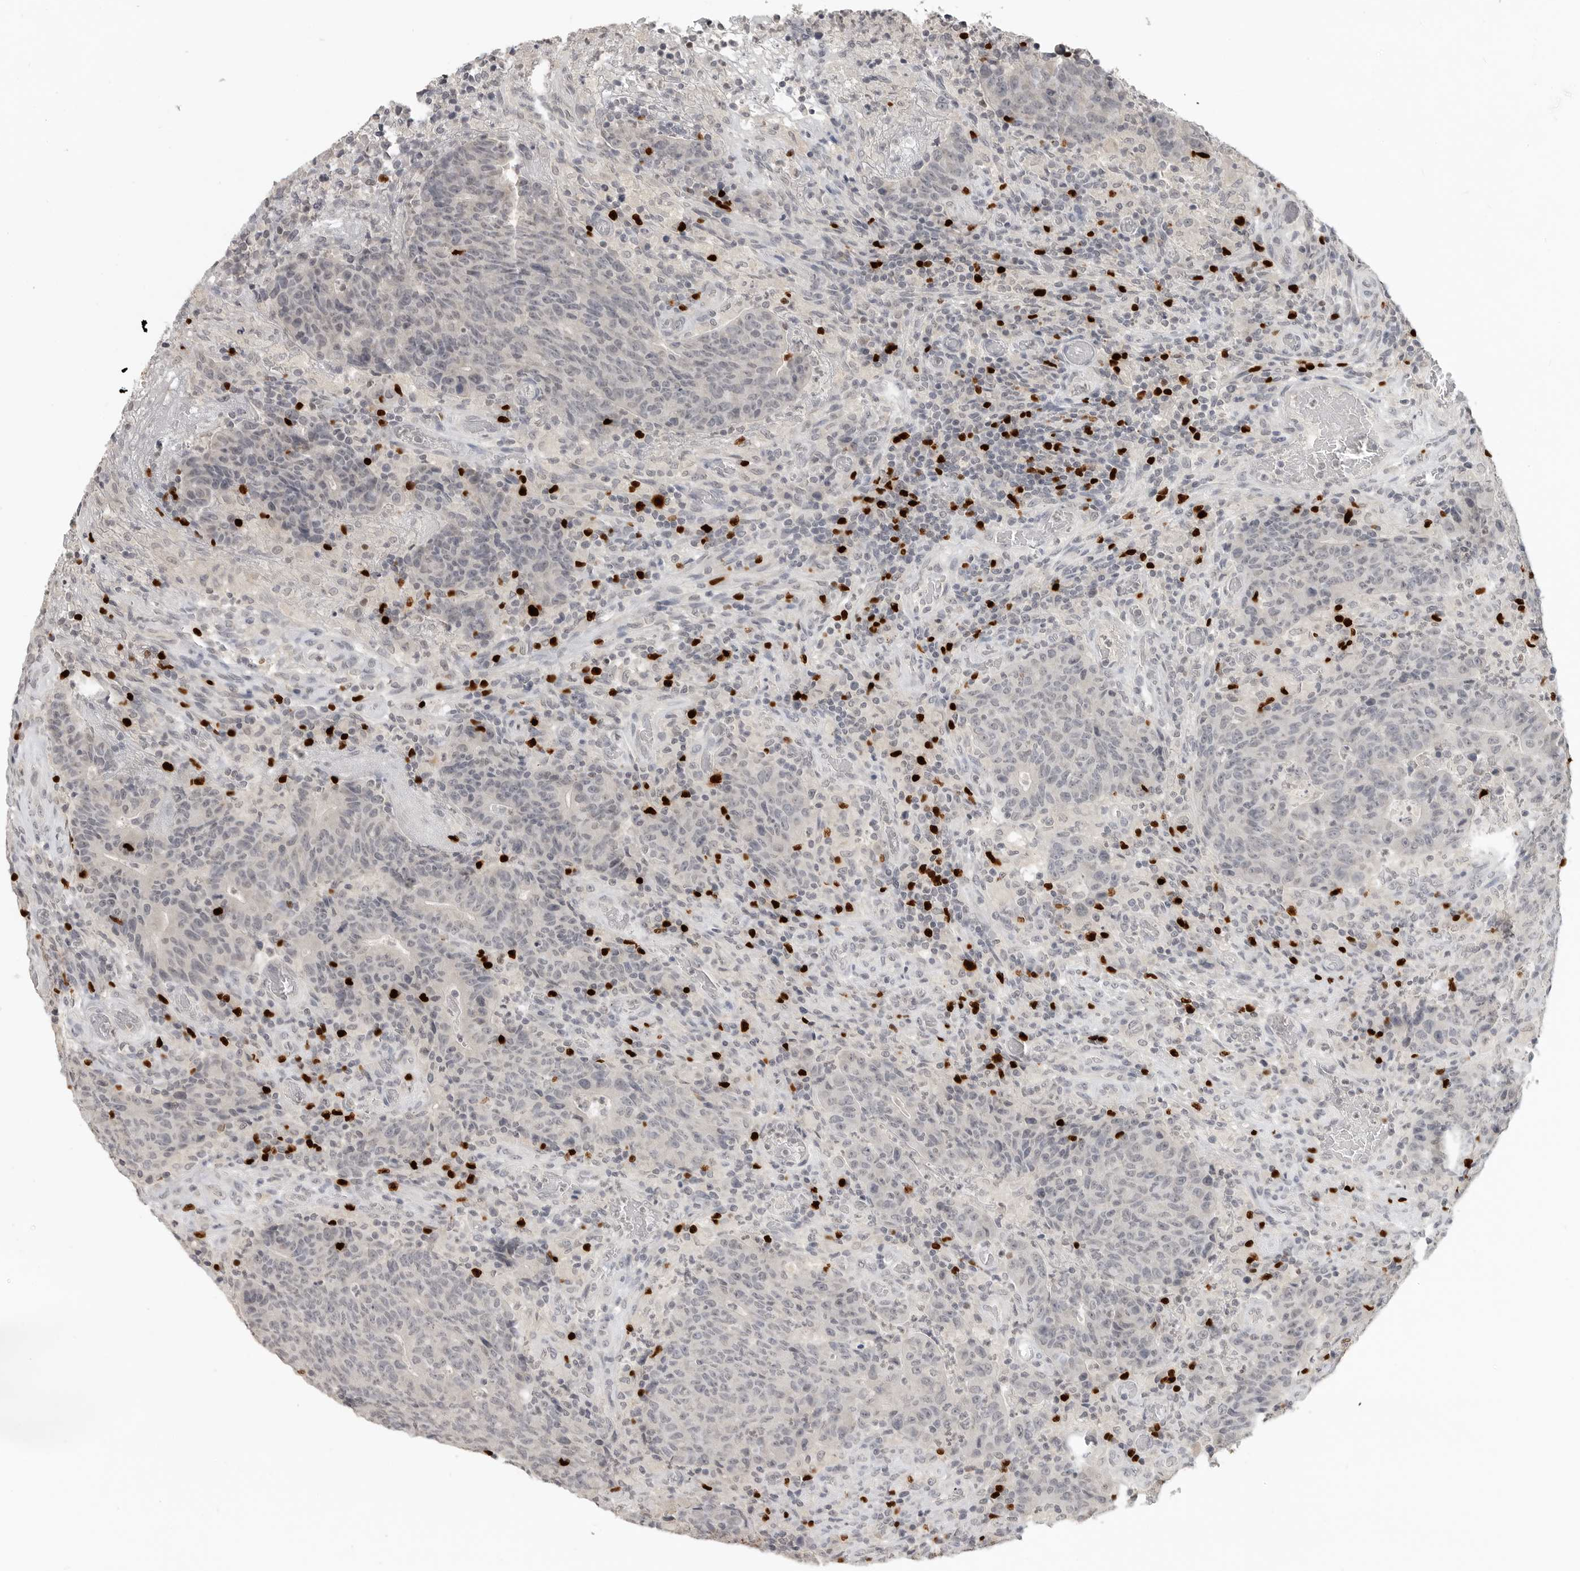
{"staining": {"intensity": "negative", "quantity": "none", "location": "none"}, "tissue": "colorectal cancer", "cell_type": "Tumor cells", "image_type": "cancer", "snomed": [{"axis": "morphology", "description": "Adenocarcinoma, NOS"}, {"axis": "topography", "description": "Colon"}], "caption": "Tumor cells show no significant protein positivity in colorectal adenocarcinoma.", "gene": "FOXP3", "patient": {"sex": "female", "age": 75}}